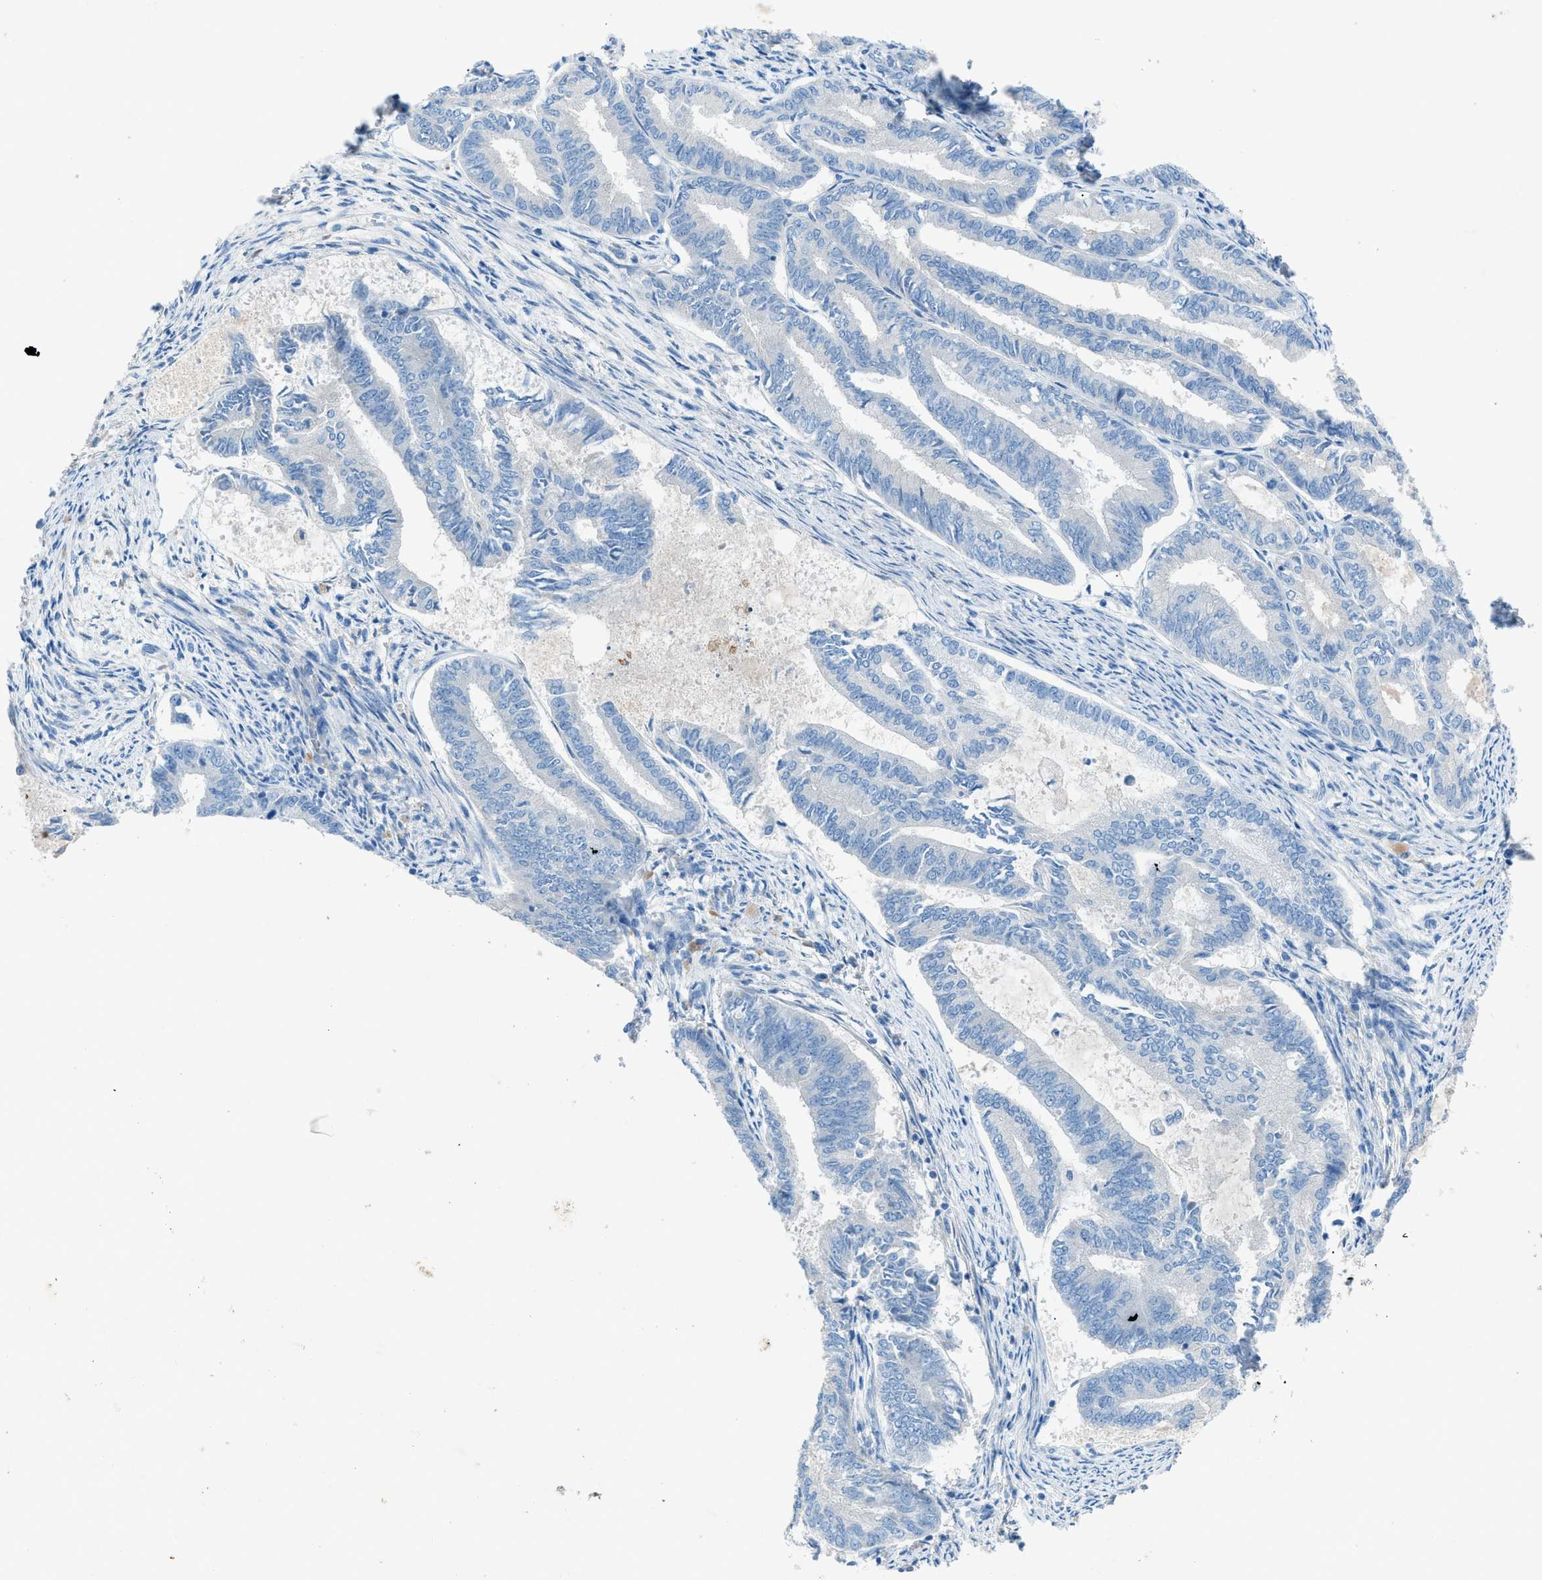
{"staining": {"intensity": "negative", "quantity": "none", "location": "none"}, "tissue": "endometrial cancer", "cell_type": "Tumor cells", "image_type": "cancer", "snomed": [{"axis": "morphology", "description": "Adenocarcinoma, NOS"}, {"axis": "topography", "description": "Endometrium"}], "caption": "The micrograph demonstrates no staining of tumor cells in endometrial adenocarcinoma.", "gene": "C5AR2", "patient": {"sex": "female", "age": 86}}